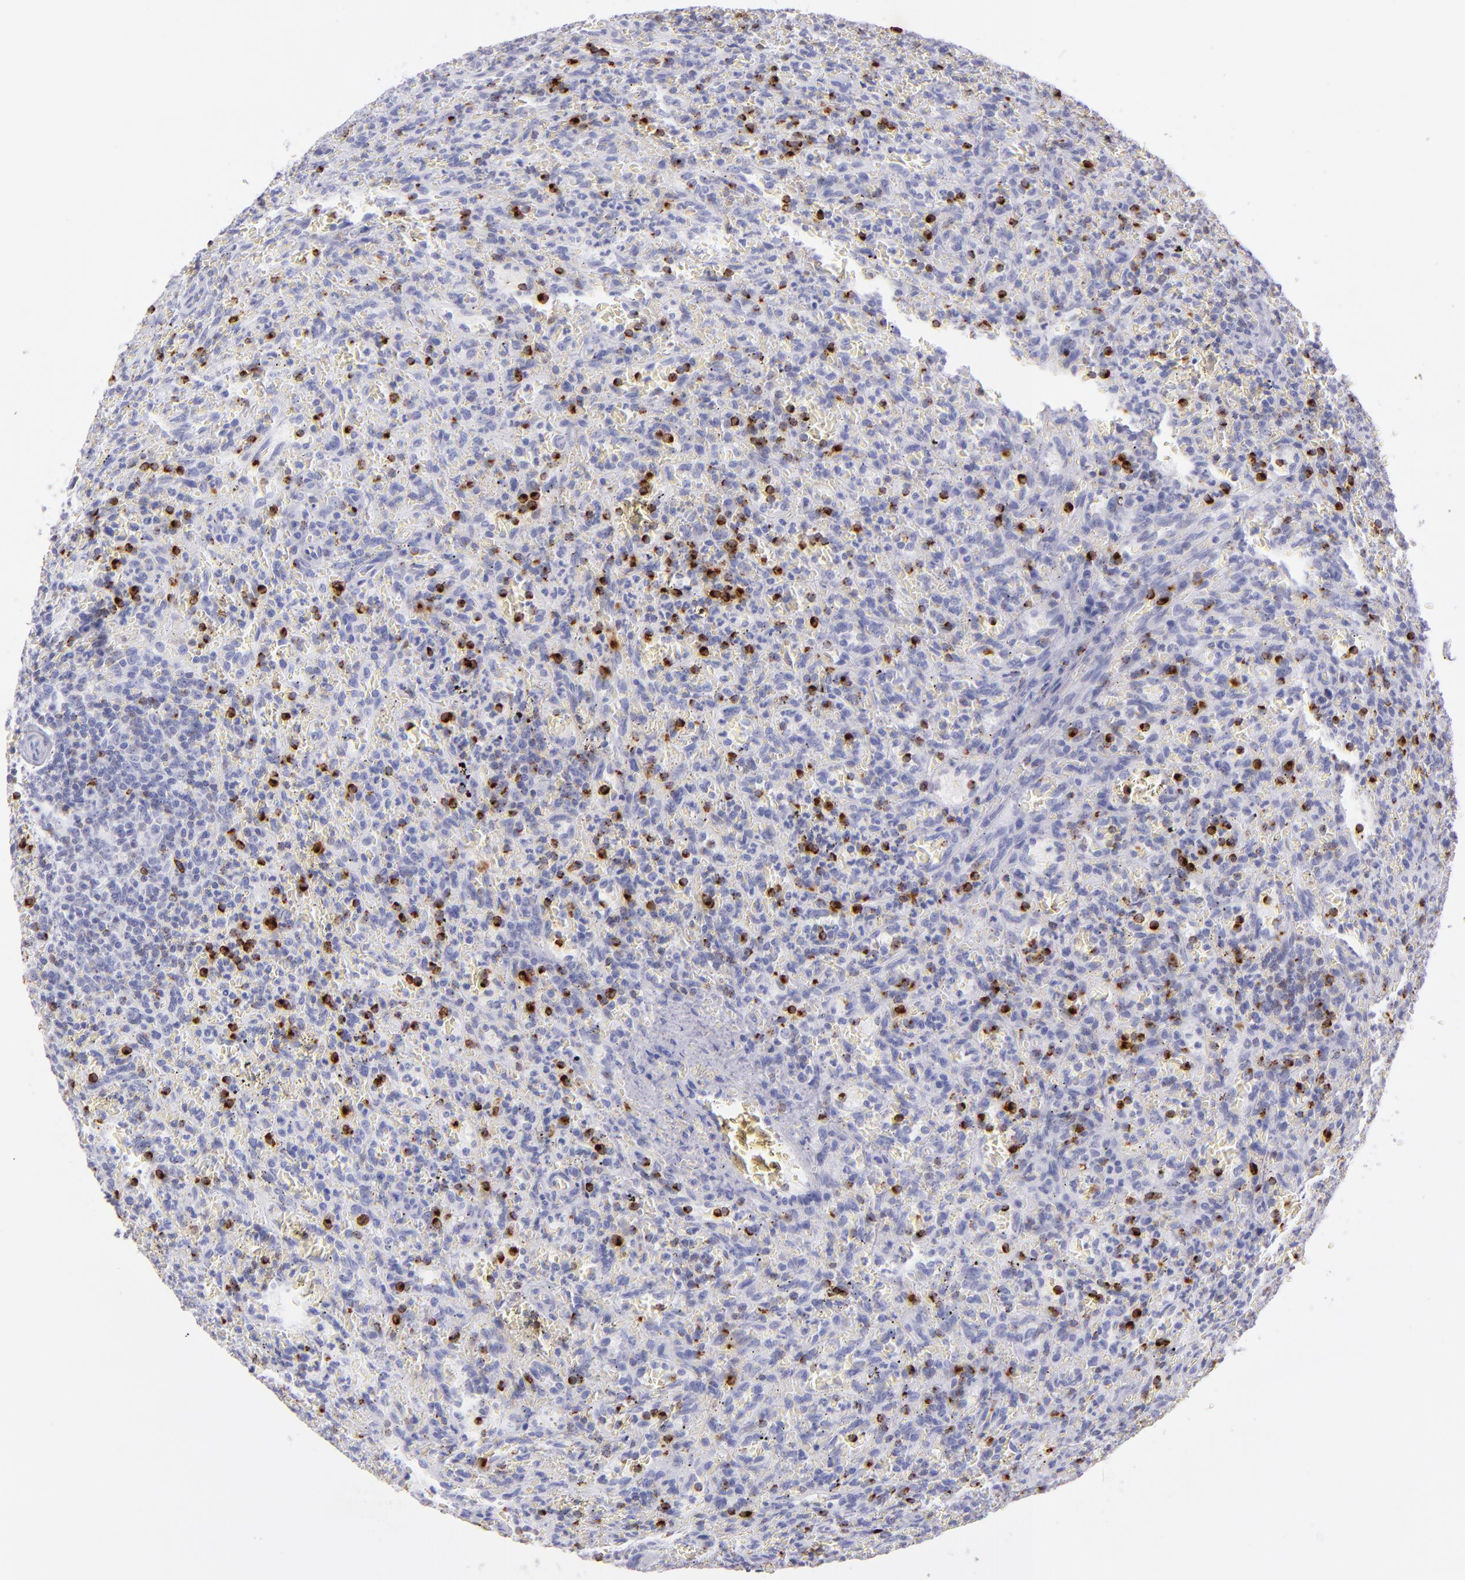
{"staining": {"intensity": "negative", "quantity": "none", "location": "none"}, "tissue": "lymphoma", "cell_type": "Tumor cells", "image_type": "cancer", "snomed": [{"axis": "morphology", "description": "Malignant lymphoma, non-Hodgkin's type, Low grade"}, {"axis": "topography", "description": "Spleen"}], "caption": "There is no significant staining in tumor cells of lymphoma.", "gene": "PRF1", "patient": {"sex": "female", "age": 64}}